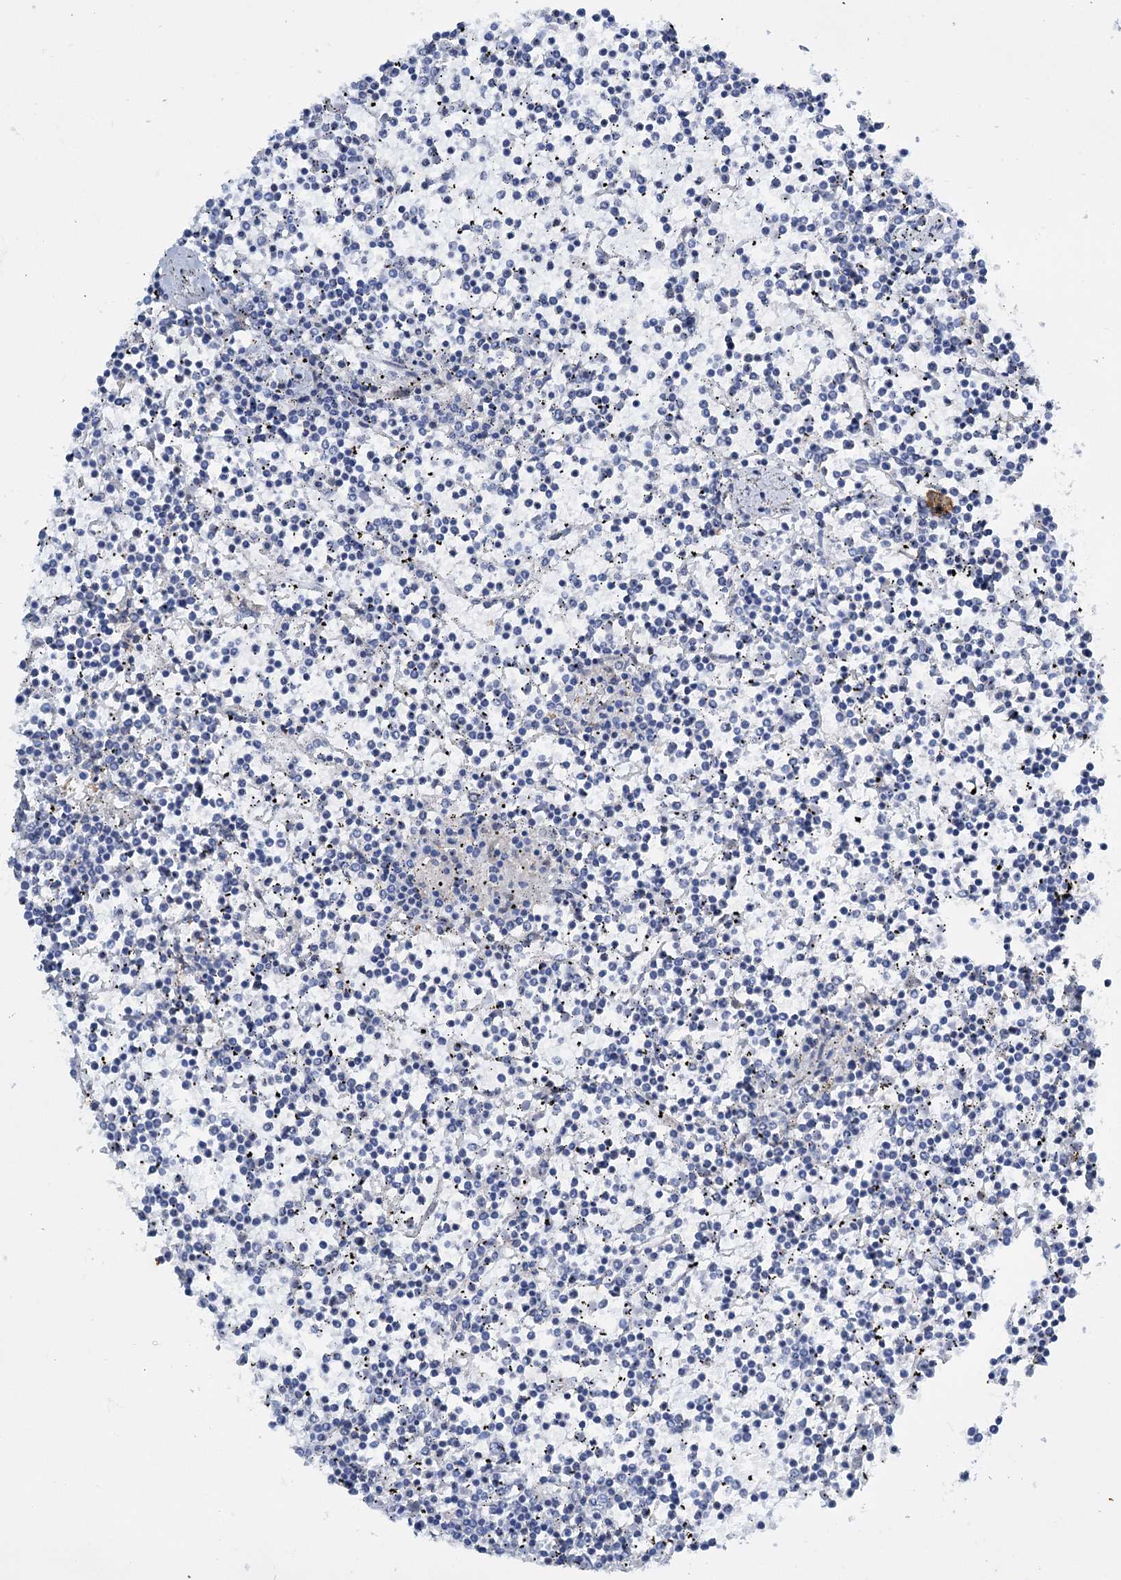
{"staining": {"intensity": "negative", "quantity": "none", "location": "none"}, "tissue": "lymphoma", "cell_type": "Tumor cells", "image_type": "cancer", "snomed": [{"axis": "morphology", "description": "Malignant lymphoma, non-Hodgkin's type, Low grade"}, {"axis": "topography", "description": "Spleen"}], "caption": "Lymphoma was stained to show a protein in brown. There is no significant positivity in tumor cells.", "gene": "FAAP20", "patient": {"sex": "female", "age": 19}}